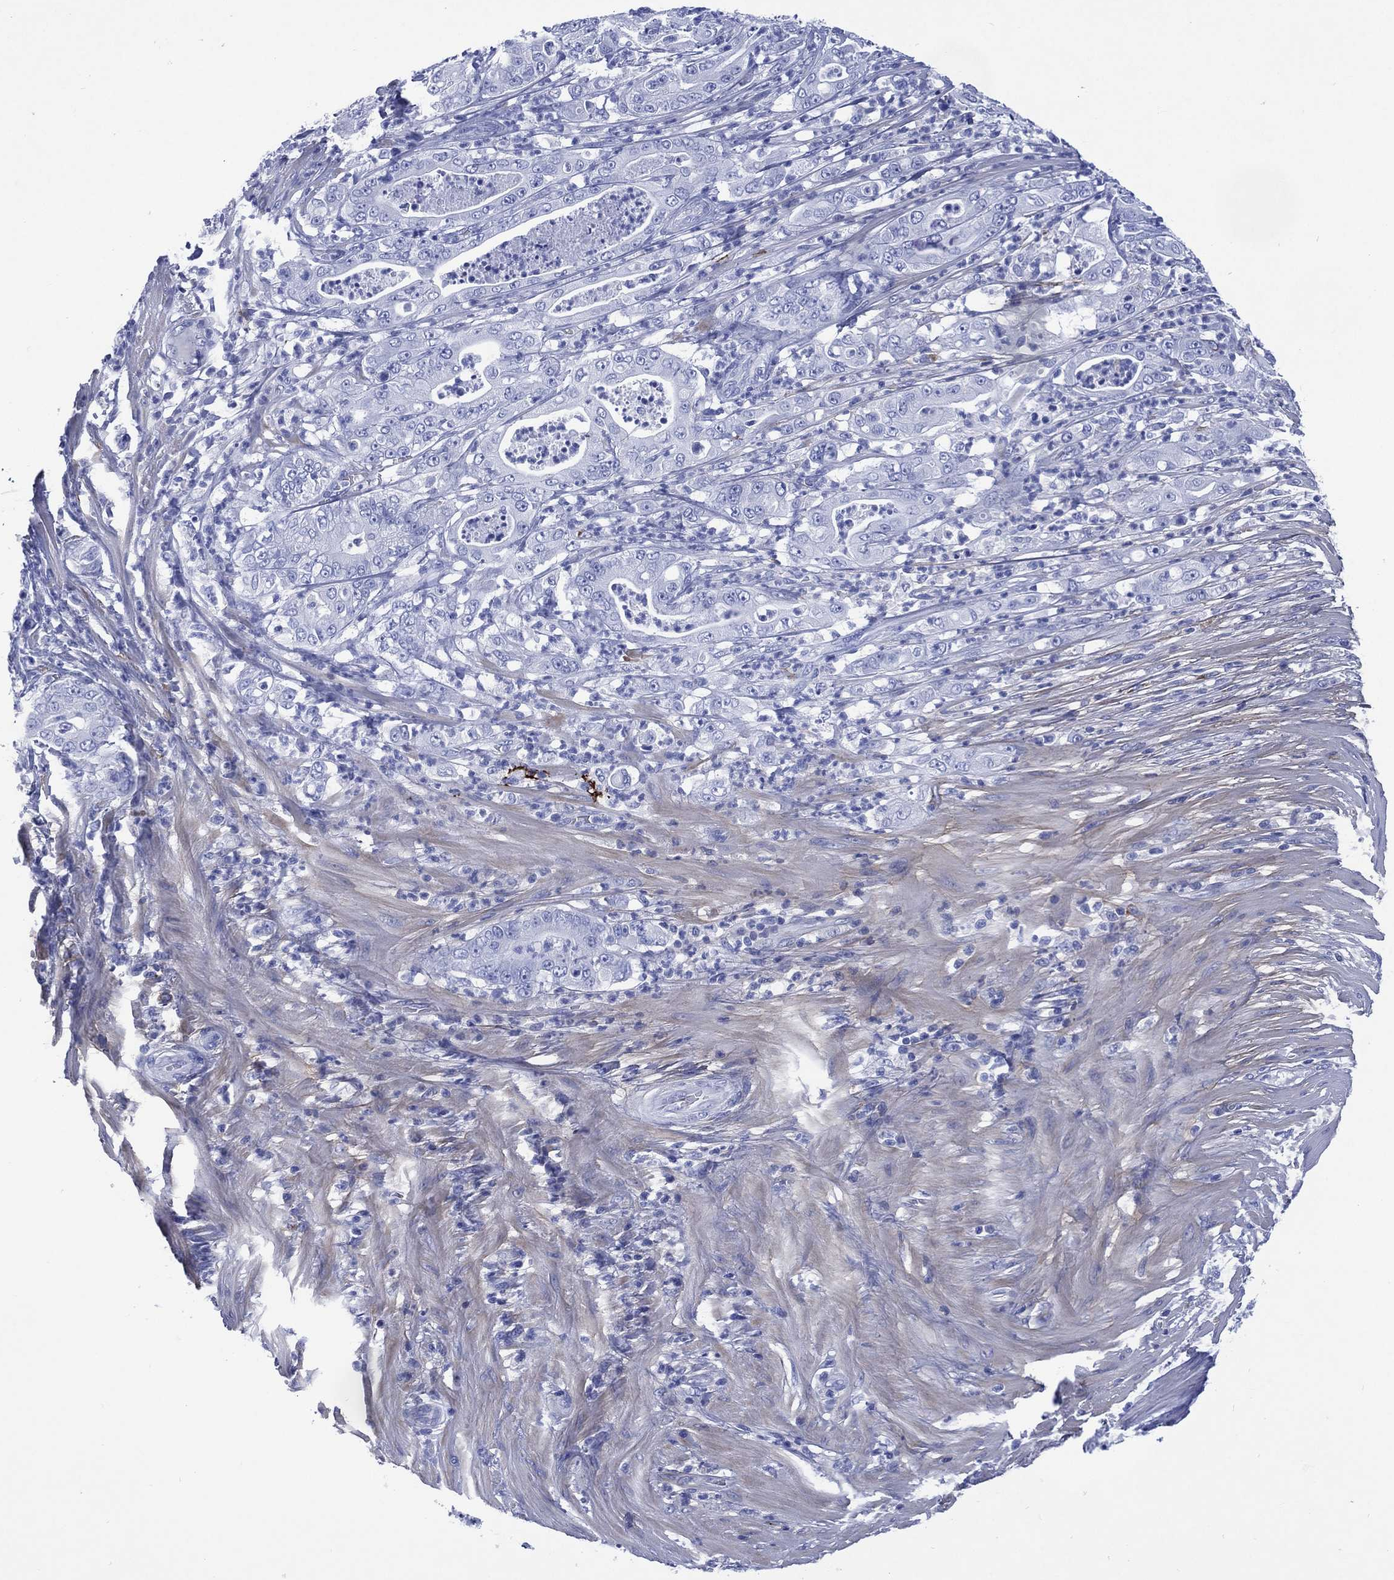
{"staining": {"intensity": "negative", "quantity": "none", "location": "none"}, "tissue": "pancreatic cancer", "cell_type": "Tumor cells", "image_type": "cancer", "snomed": [{"axis": "morphology", "description": "Adenocarcinoma, NOS"}, {"axis": "topography", "description": "Pancreas"}], "caption": "The IHC image has no significant expression in tumor cells of pancreatic cancer (adenocarcinoma) tissue.", "gene": "SHCBP1L", "patient": {"sex": "male", "age": 71}}